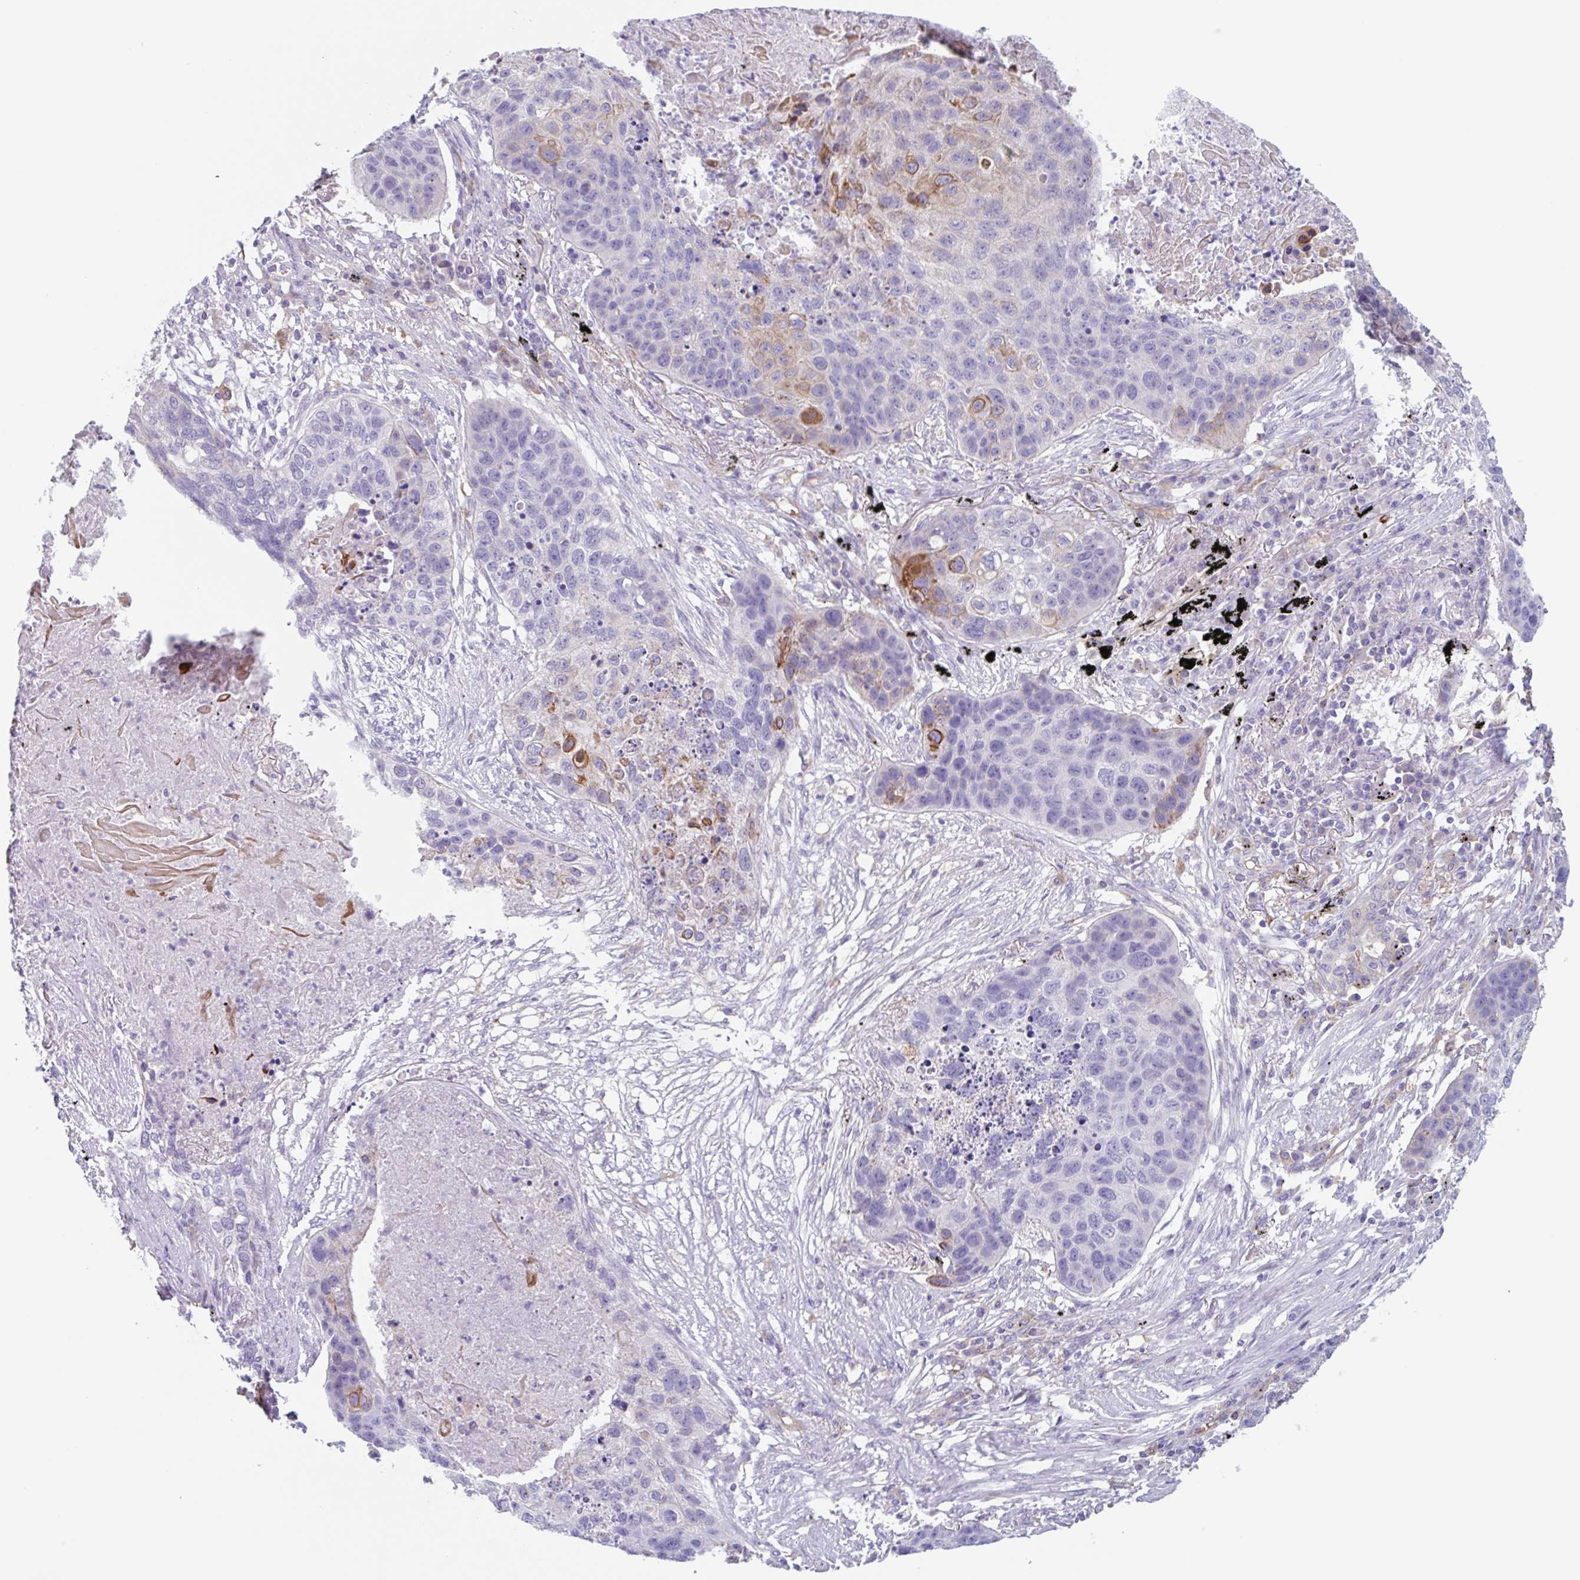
{"staining": {"intensity": "moderate", "quantity": "<25%", "location": "cytoplasmic/membranous"}, "tissue": "lung cancer", "cell_type": "Tumor cells", "image_type": "cancer", "snomed": [{"axis": "morphology", "description": "Squamous cell carcinoma, NOS"}, {"axis": "topography", "description": "Lung"}], "caption": "This histopathology image exhibits immunohistochemistry (IHC) staining of squamous cell carcinoma (lung), with low moderate cytoplasmic/membranous staining in approximately <25% of tumor cells.", "gene": "EHD4", "patient": {"sex": "female", "age": 63}}